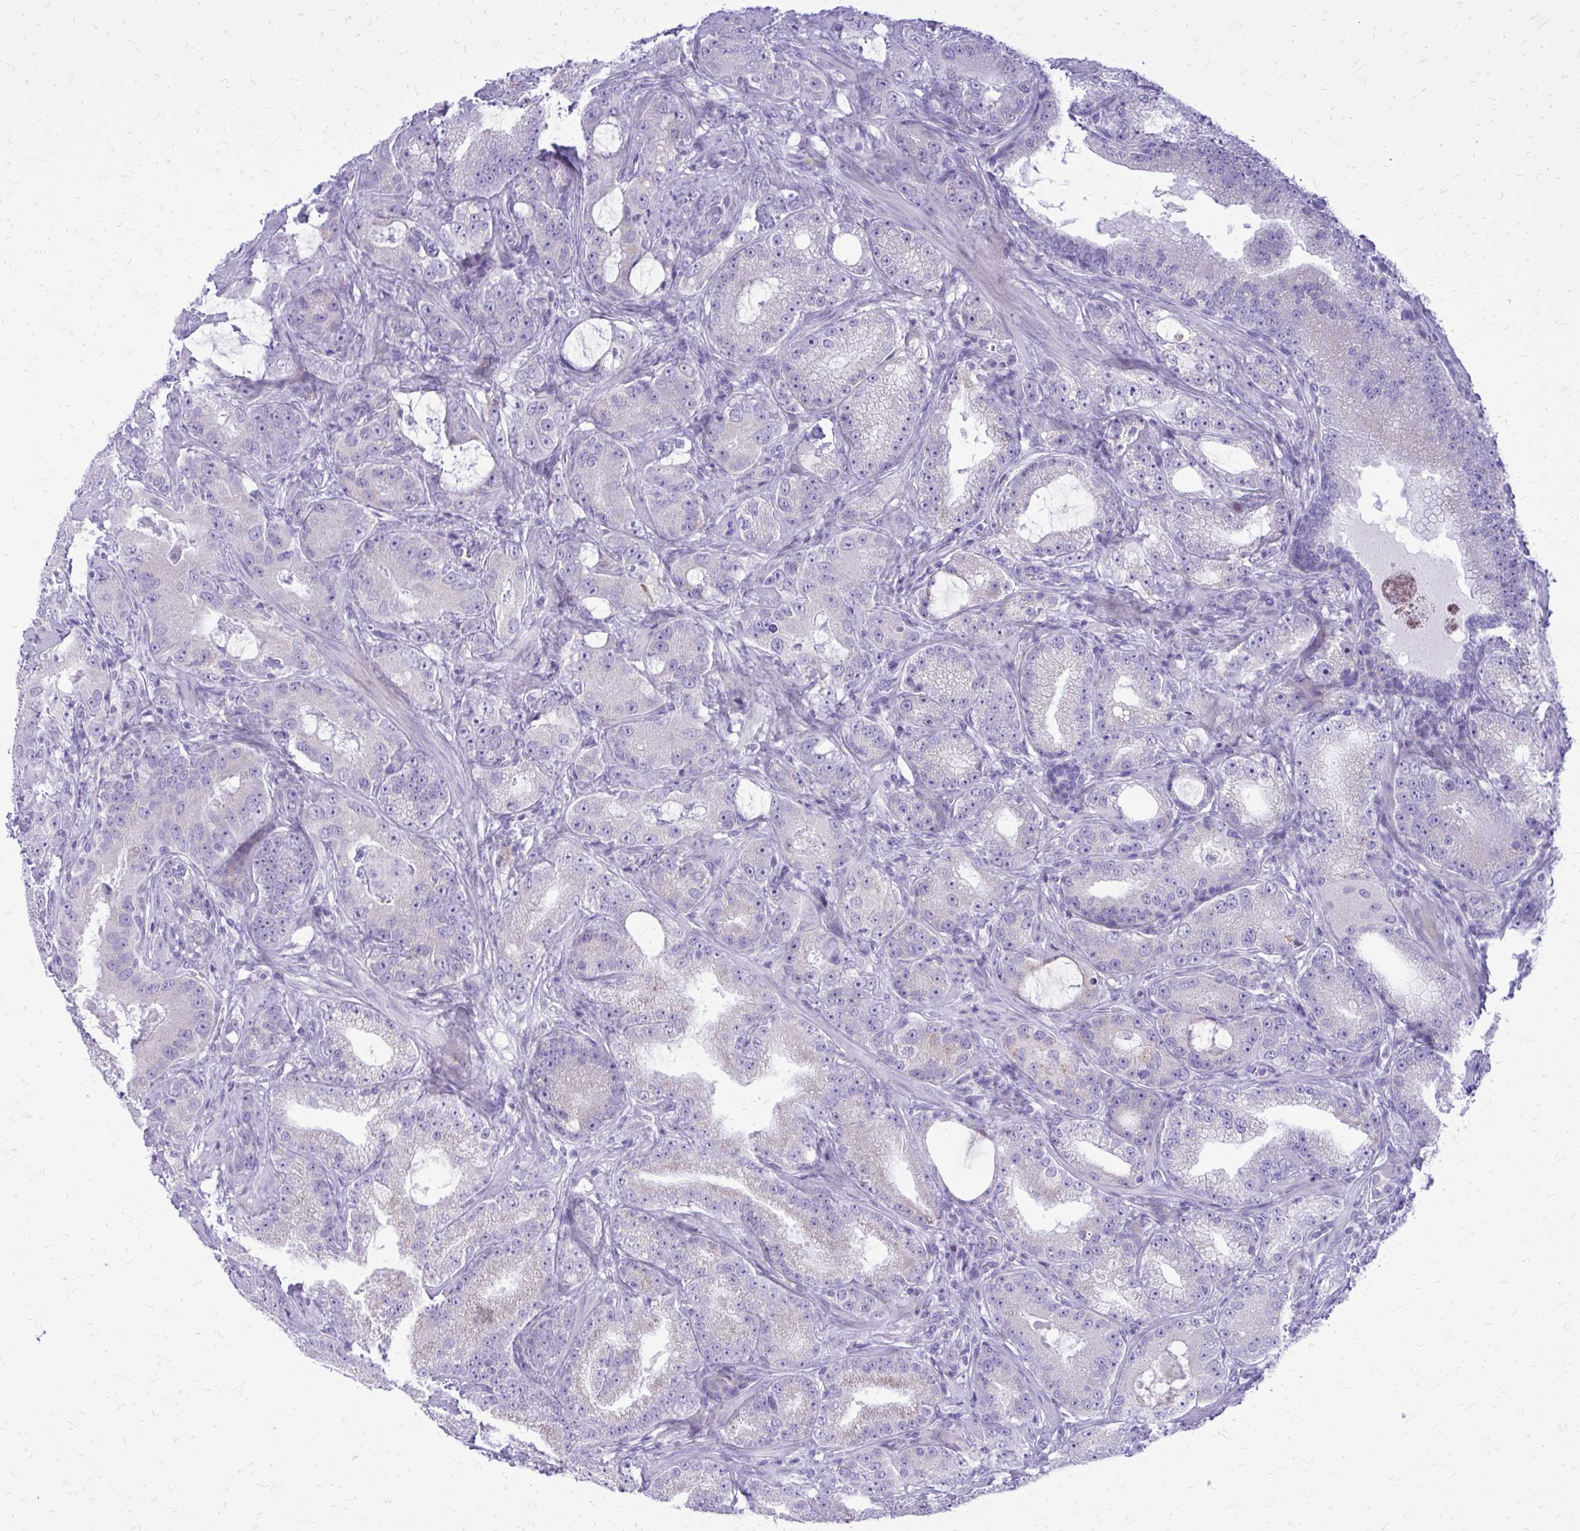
{"staining": {"intensity": "negative", "quantity": "none", "location": "none"}, "tissue": "prostate cancer", "cell_type": "Tumor cells", "image_type": "cancer", "snomed": [{"axis": "morphology", "description": "Adenocarcinoma, High grade"}, {"axis": "topography", "description": "Prostate"}], "caption": "Tumor cells show no significant expression in adenocarcinoma (high-grade) (prostate).", "gene": "BCL6B", "patient": {"sex": "male", "age": 65}}